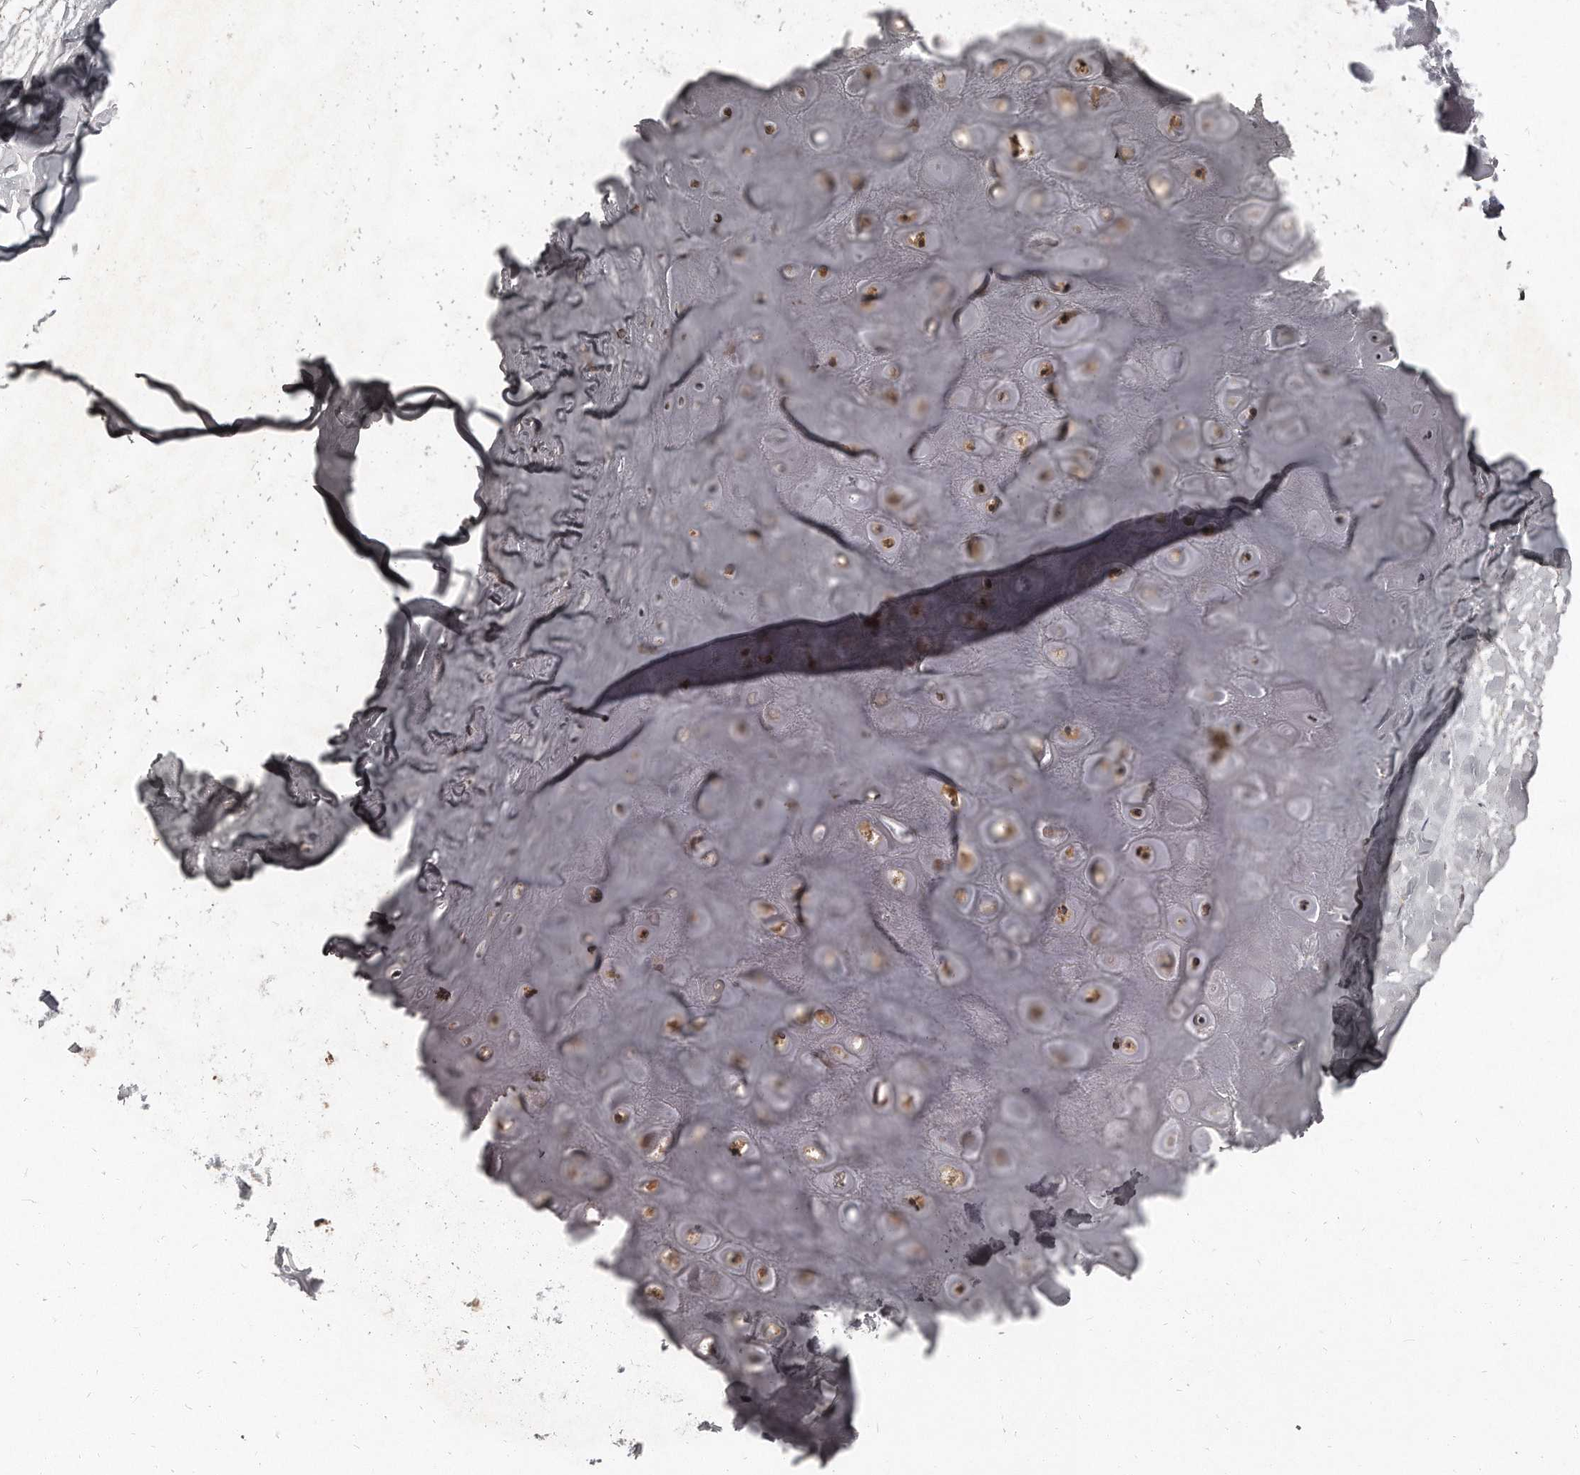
{"staining": {"intensity": "weak", "quantity": "<25%", "location": "cytoplasmic/membranous"}, "tissue": "adipose tissue", "cell_type": "Adipocytes", "image_type": "normal", "snomed": [{"axis": "morphology", "description": "Normal tissue, NOS"}, {"axis": "morphology", "description": "Basal cell carcinoma"}, {"axis": "topography", "description": "Skin"}], "caption": "This photomicrograph is of unremarkable adipose tissue stained with IHC to label a protein in brown with the nuclei are counter-stained blue. There is no expression in adipocytes.", "gene": "GRB10", "patient": {"sex": "female", "age": 89}}